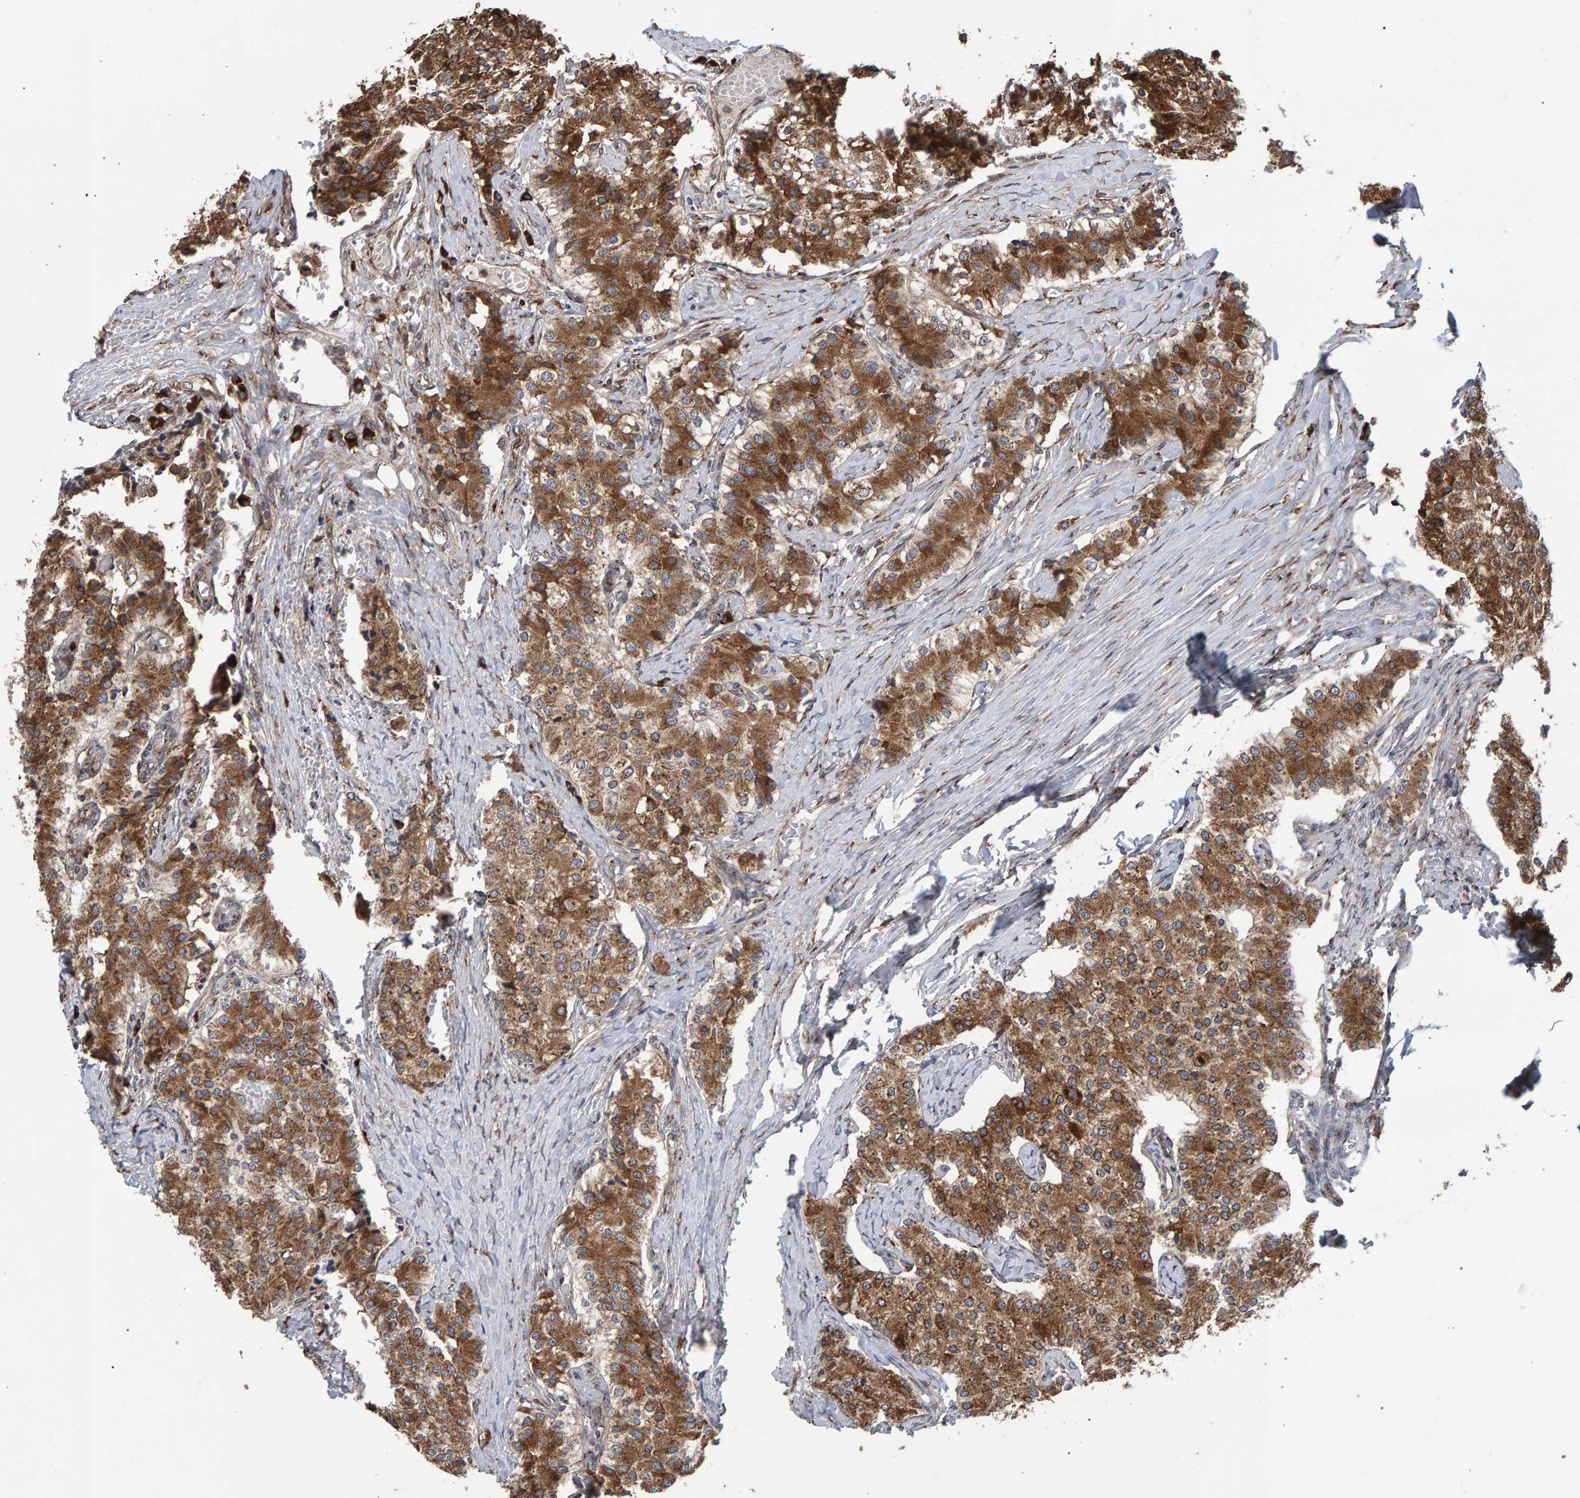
{"staining": {"intensity": "moderate", "quantity": ">75%", "location": "cytoplasmic/membranous"}, "tissue": "carcinoid", "cell_type": "Tumor cells", "image_type": "cancer", "snomed": [{"axis": "morphology", "description": "Carcinoid, malignant, NOS"}, {"axis": "topography", "description": "Colon"}], "caption": "Carcinoid stained with a brown dye exhibits moderate cytoplasmic/membranous positive positivity in approximately >75% of tumor cells.", "gene": "FAM117A", "patient": {"sex": "female", "age": 52}}